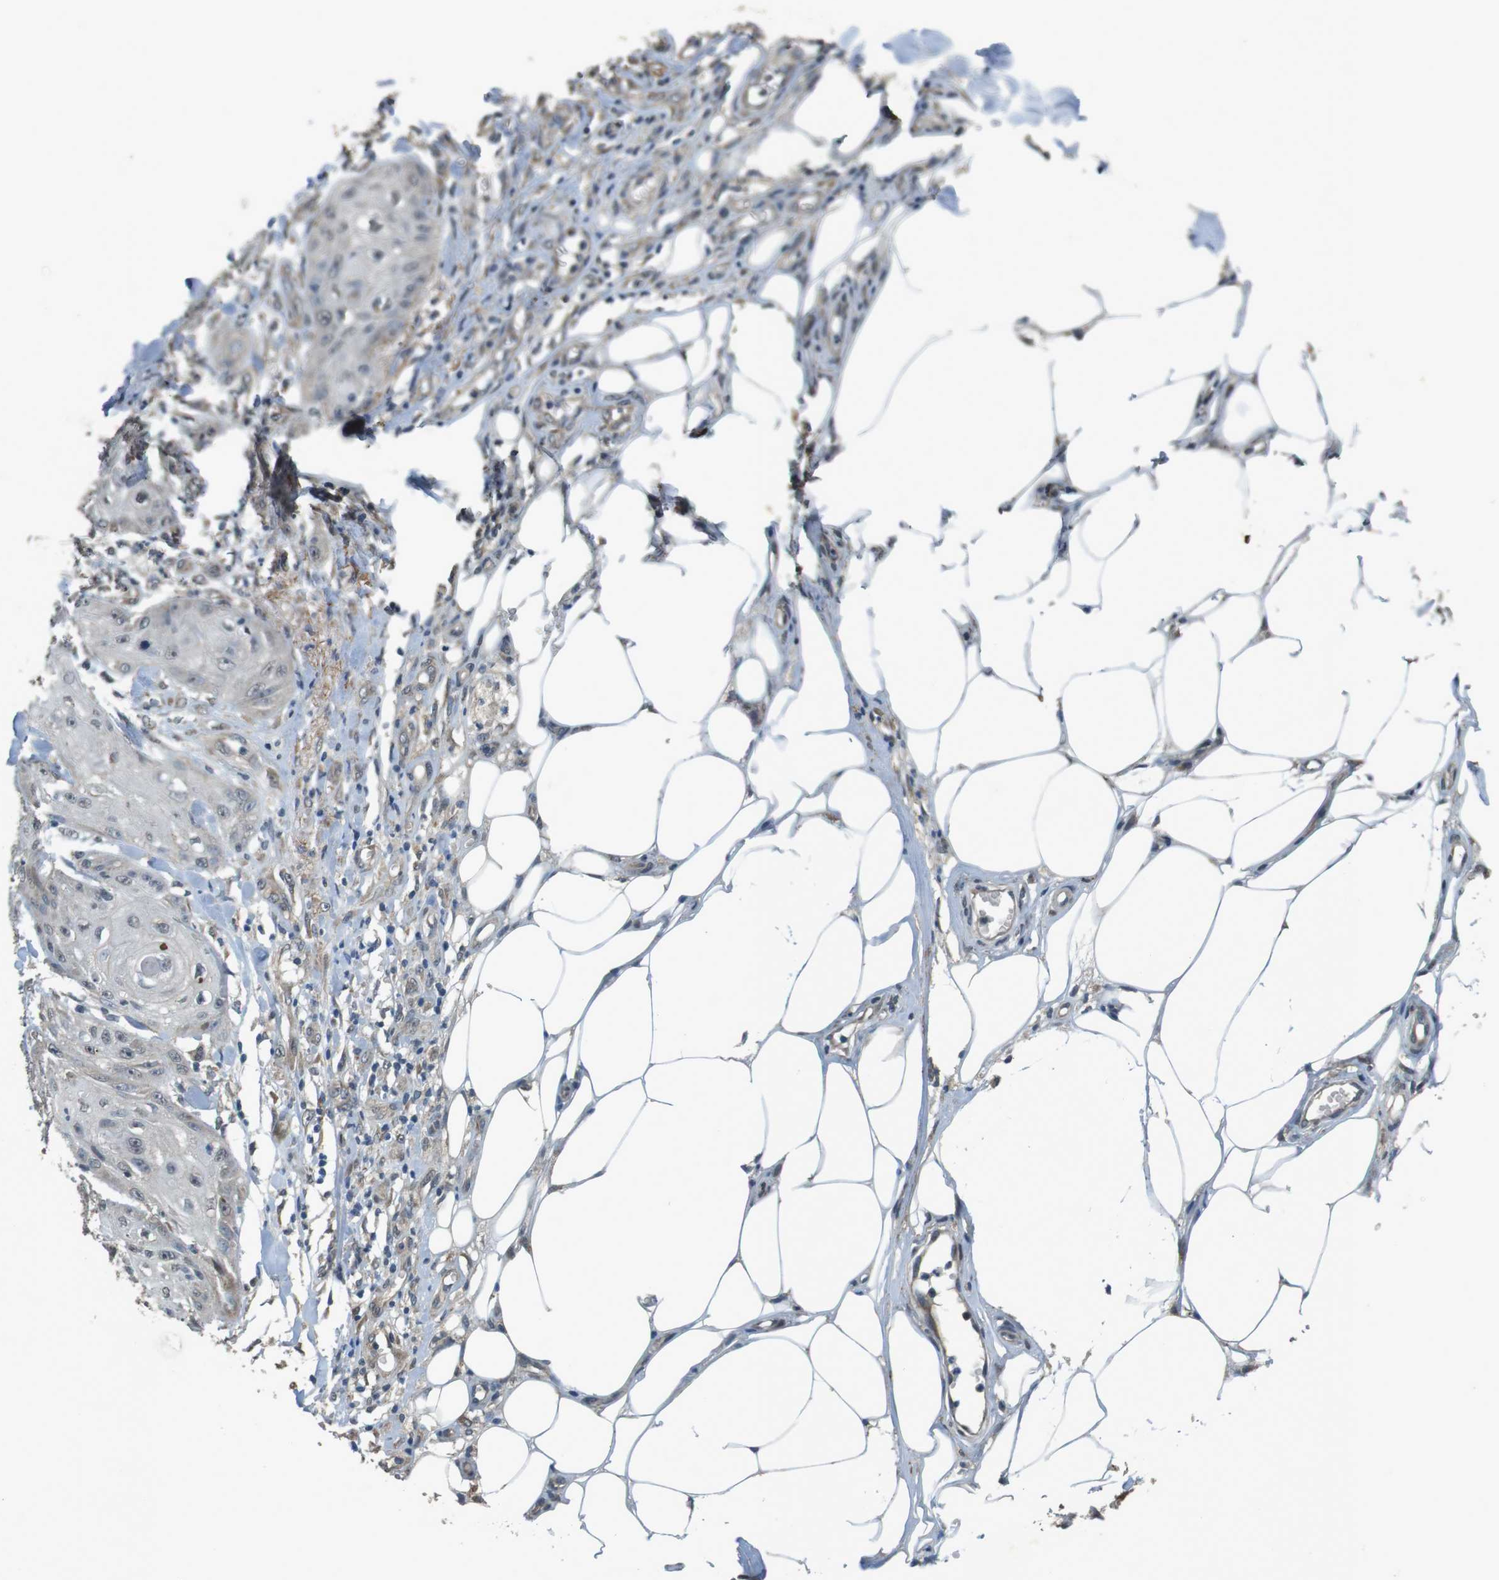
{"staining": {"intensity": "negative", "quantity": "none", "location": "none"}, "tissue": "skin cancer", "cell_type": "Tumor cells", "image_type": "cancer", "snomed": [{"axis": "morphology", "description": "Squamous cell carcinoma, NOS"}, {"axis": "topography", "description": "Skin"}], "caption": "Immunohistochemistry of human skin squamous cell carcinoma reveals no staining in tumor cells.", "gene": "CLDN7", "patient": {"sex": "male", "age": 74}}